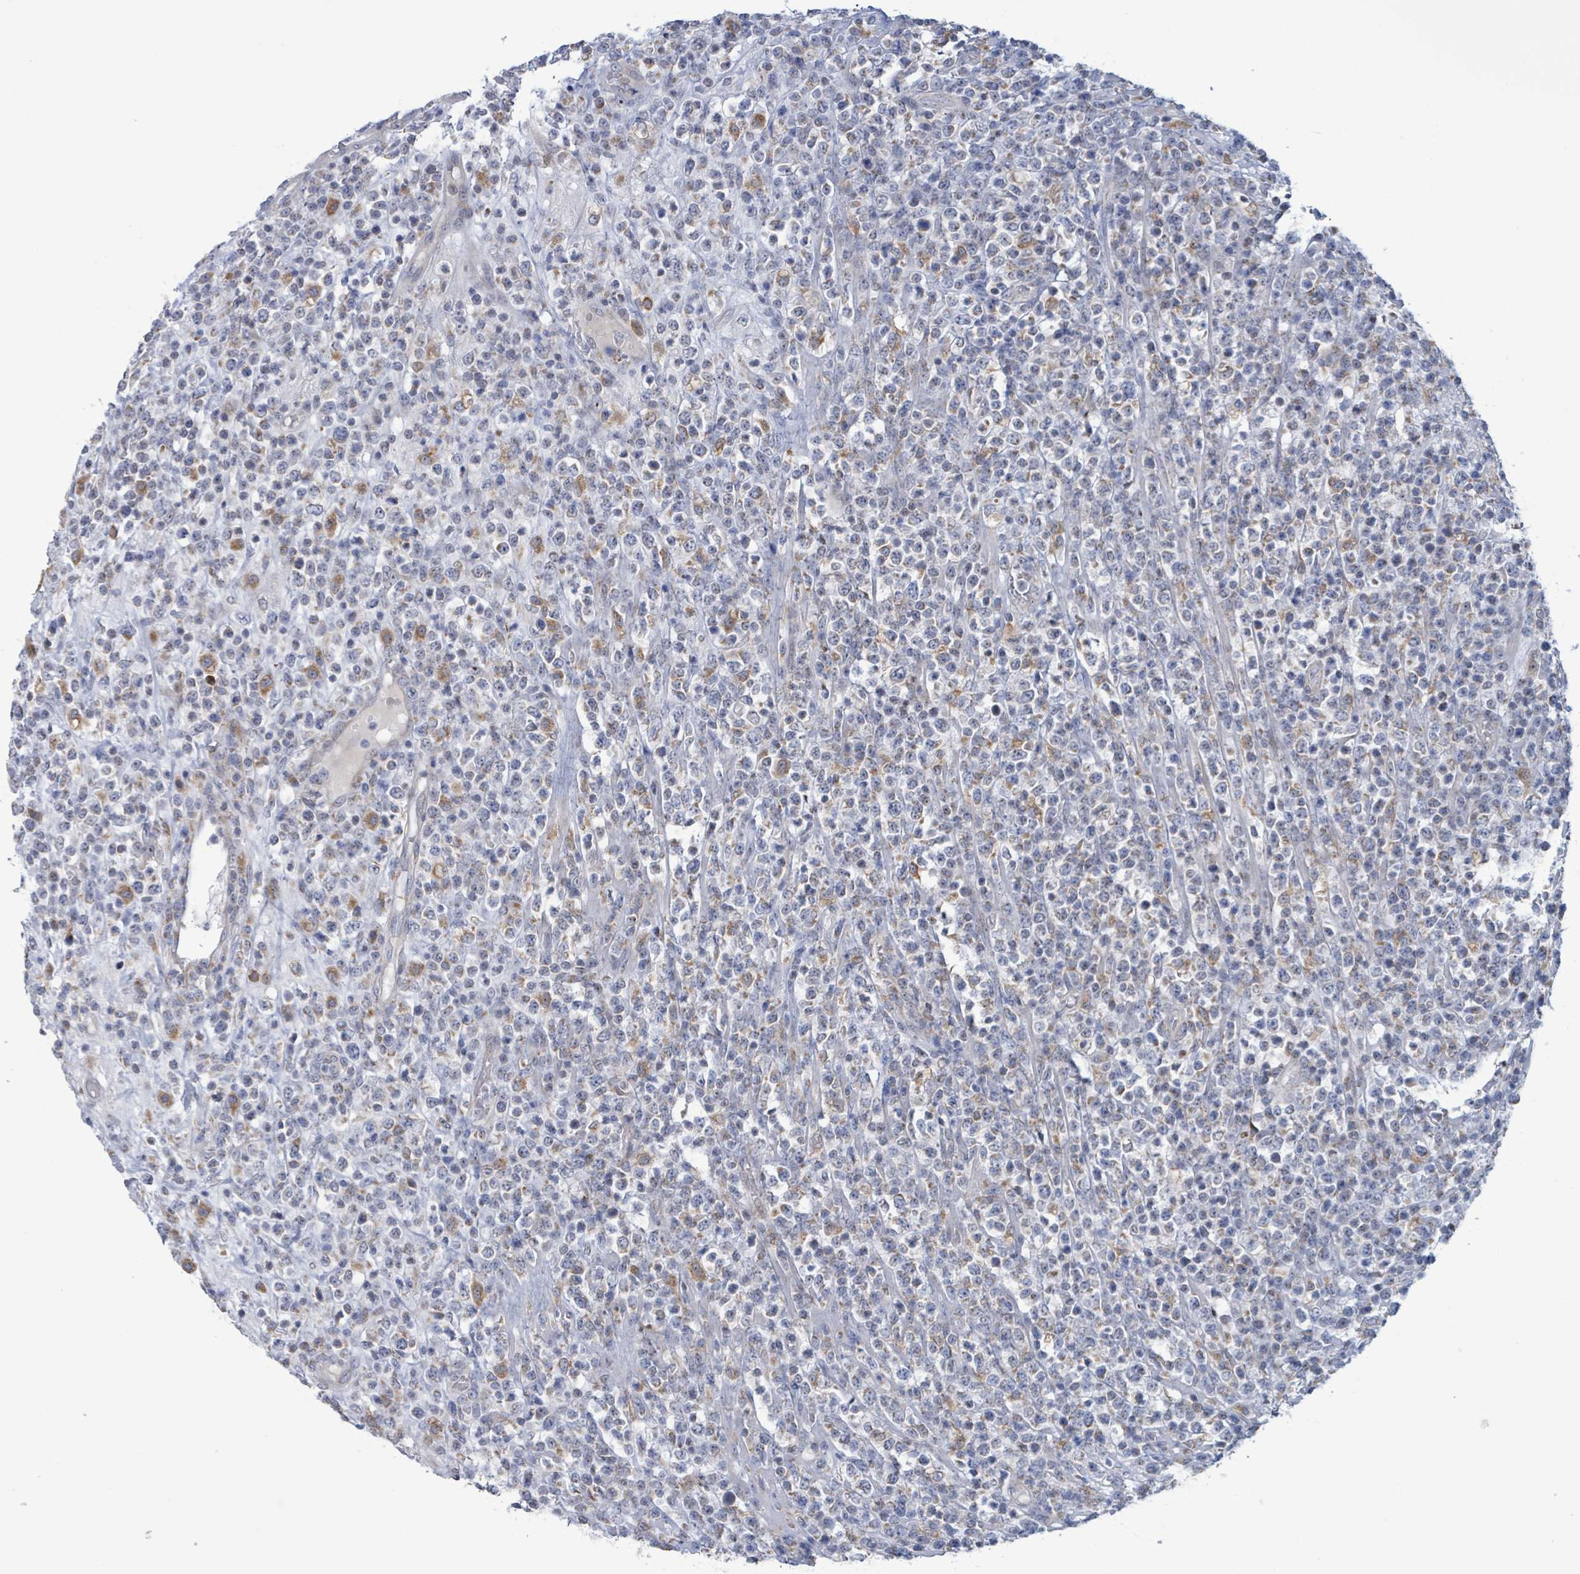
{"staining": {"intensity": "moderate", "quantity": "<25%", "location": "cytoplasmic/membranous"}, "tissue": "lymphoma", "cell_type": "Tumor cells", "image_type": "cancer", "snomed": [{"axis": "morphology", "description": "Malignant lymphoma, non-Hodgkin's type, High grade"}, {"axis": "topography", "description": "Colon"}], "caption": "IHC micrograph of neoplastic tissue: human lymphoma stained using immunohistochemistry exhibits low levels of moderate protein expression localized specifically in the cytoplasmic/membranous of tumor cells, appearing as a cytoplasmic/membranous brown color.", "gene": "AKR1C4", "patient": {"sex": "female", "age": 53}}